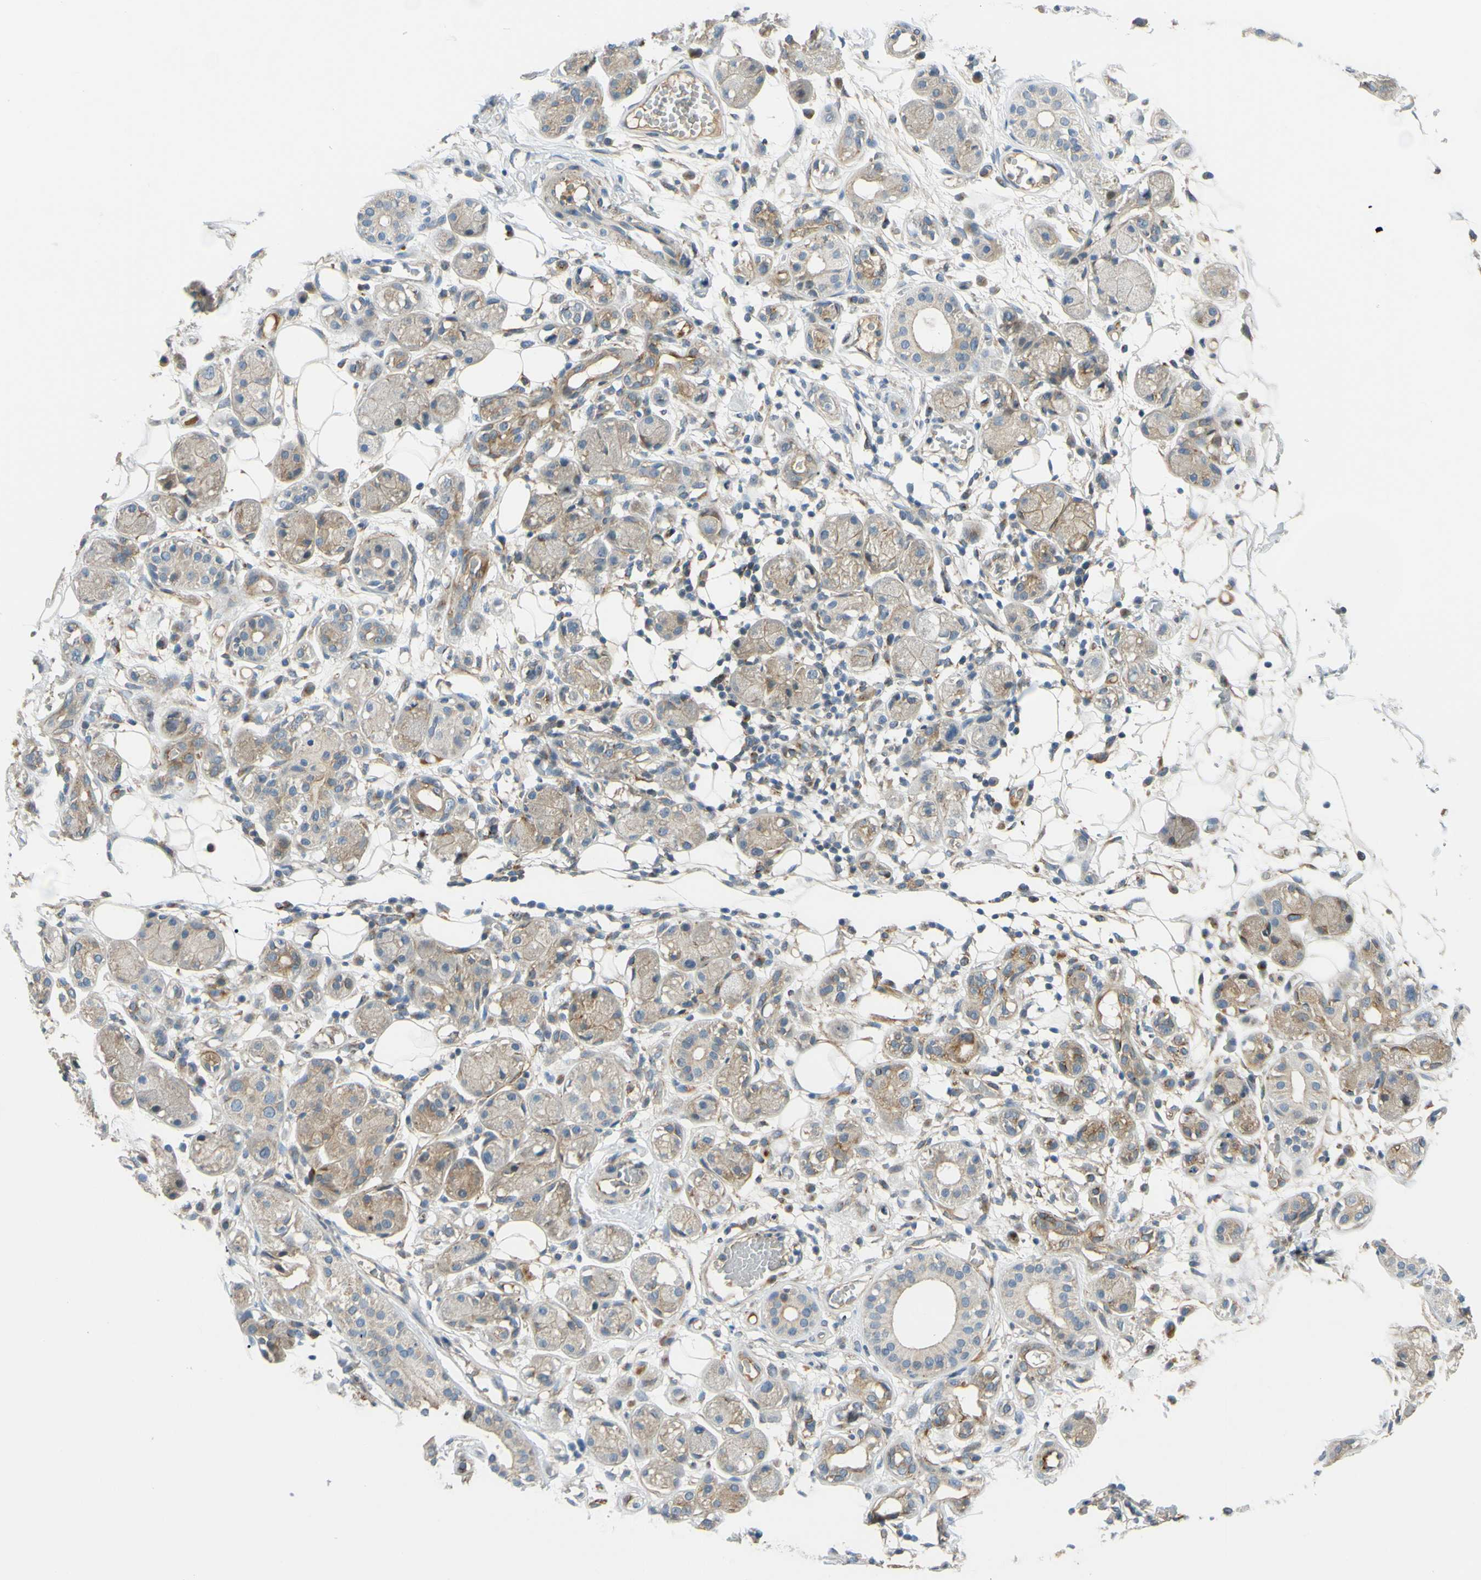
{"staining": {"intensity": "weak", "quantity": ">75%", "location": "cytoplasmic/membranous"}, "tissue": "adipose tissue", "cell_type": "Adipocytes", "image_type": "normal", "snomed": [{"axis": "morphology", "description": "Normal tissue, NOS"}, {"axis": "morphology", "description": "Inflammation, NOS"}, {"axis": "topography", "description": "Vascular tissue"}, {"axis": "topography", "description": "Salivary gland"}], "caption": "Approximately >75% of adipocytes in benign adipose tissue demonstrate weak cytoplasmic/membranous protein staining as visualized by brown immunohistochemical staining.", "gene": "ARHGAP1", "patient": {"sex": "female", "age": 75}}